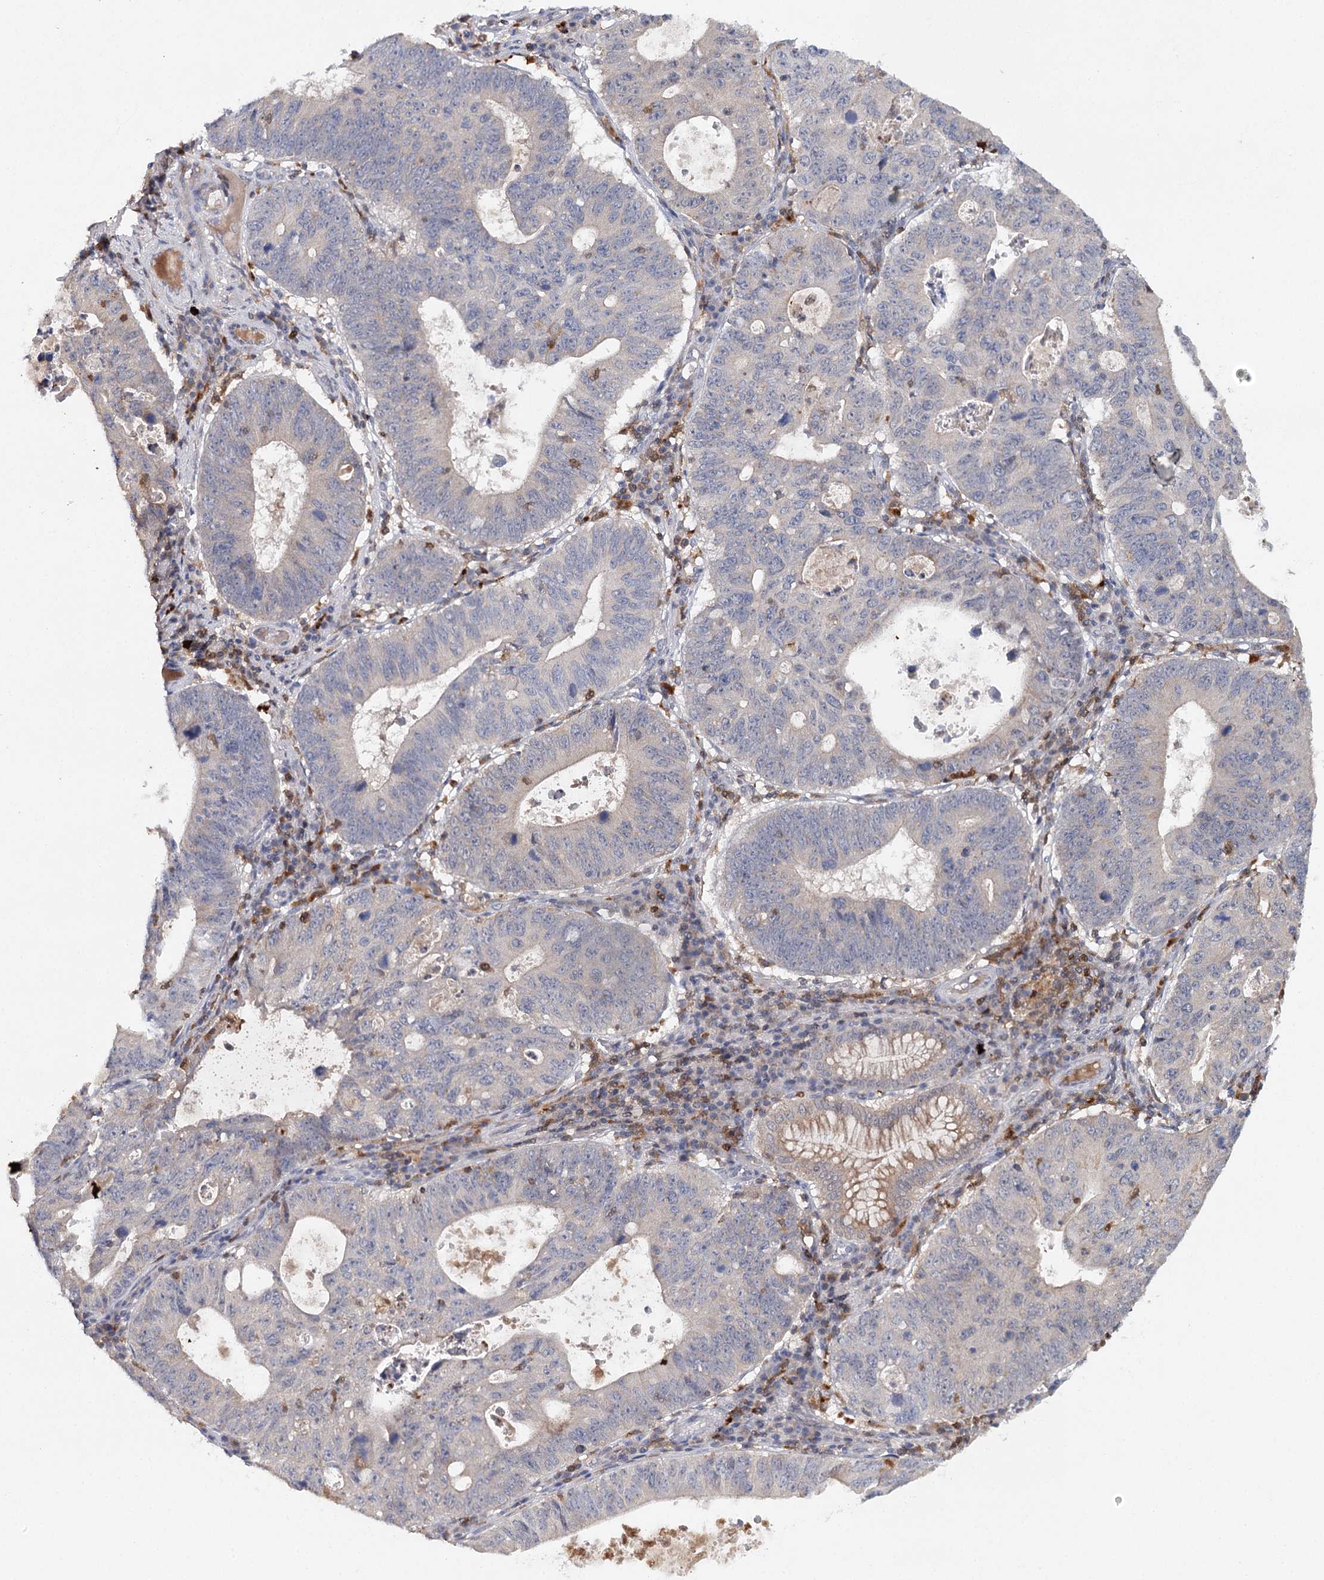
{"staining": {"intensity": "weak", "quantity": "<25%", "location": "cytoplasmic/membranous"}, "tissue": "stomach cancer", "cell_type": "Tumor cells", "image_type": "cancer", "snomed": [{"axis": "morphology", "description": "Adenocarcinoma, NOS"}, {"axis": "topography", "description": "Stomach"}], "caption": "A photomicrograph of human adenocarcinoma (stomach) is negative for staining in tumor cells.", "gene": "SLC41A2", "patient": {"sex": "male", "age": 59}}